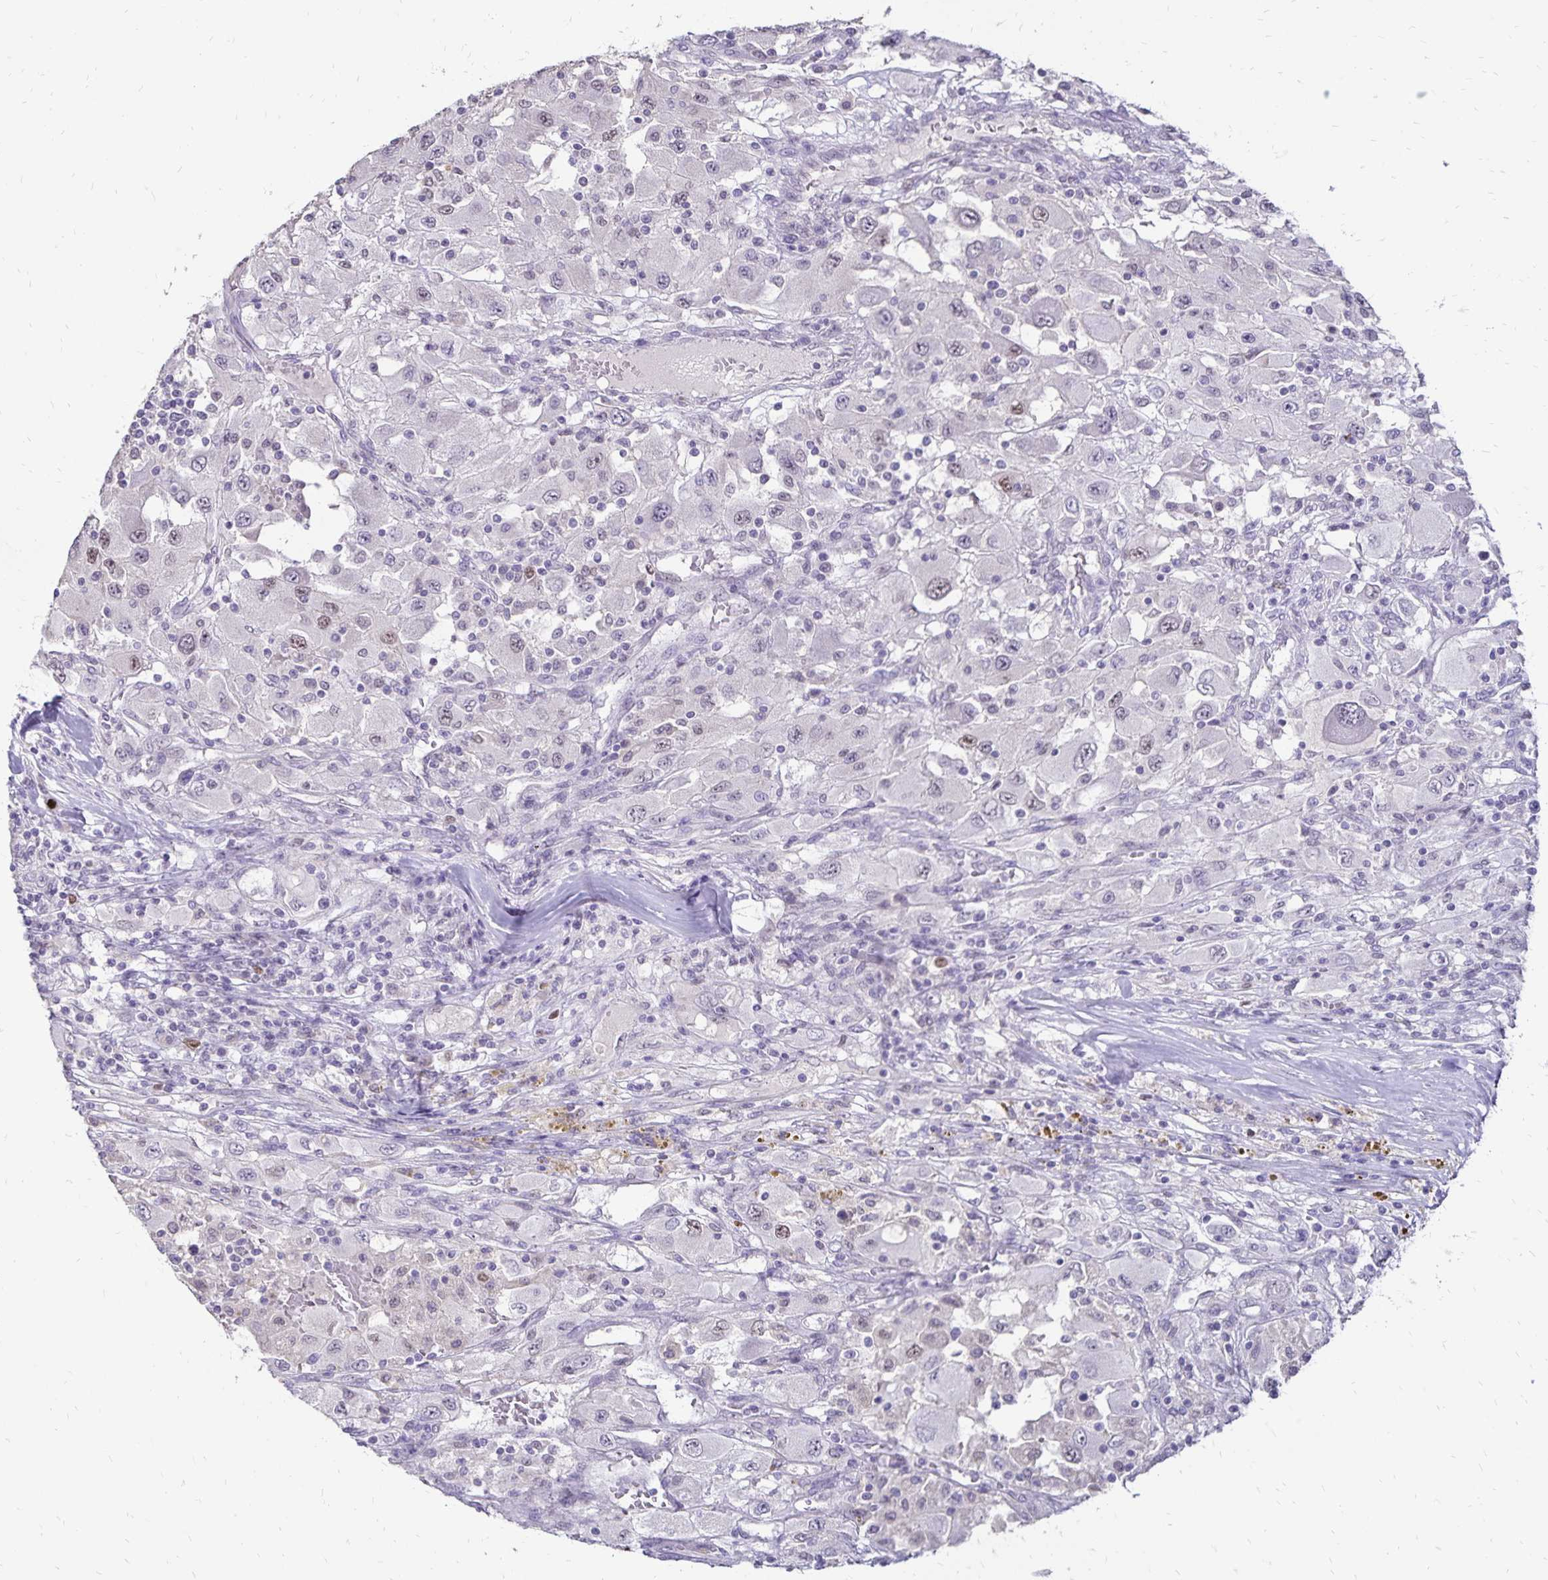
{"staining": {"intensity": "negative", "quantity": "none", "location": "none"}, "tissue": "renal cancer", "cell_type": "Tumor cells", "image_type": "cancer", "snomed": [{"axis": "morphology", "description": "Adenocarcinoma, NOS"}, {"axis": "topography", "description": "Kidney"}], "caption": "DAB (3,3'-diaminobenzidine) immunohistochemical staining of renal cancer demonstrates no significant staining in tumor cells.", "gene": "POLB", "patient": {"sex": "female", "age": 67}}